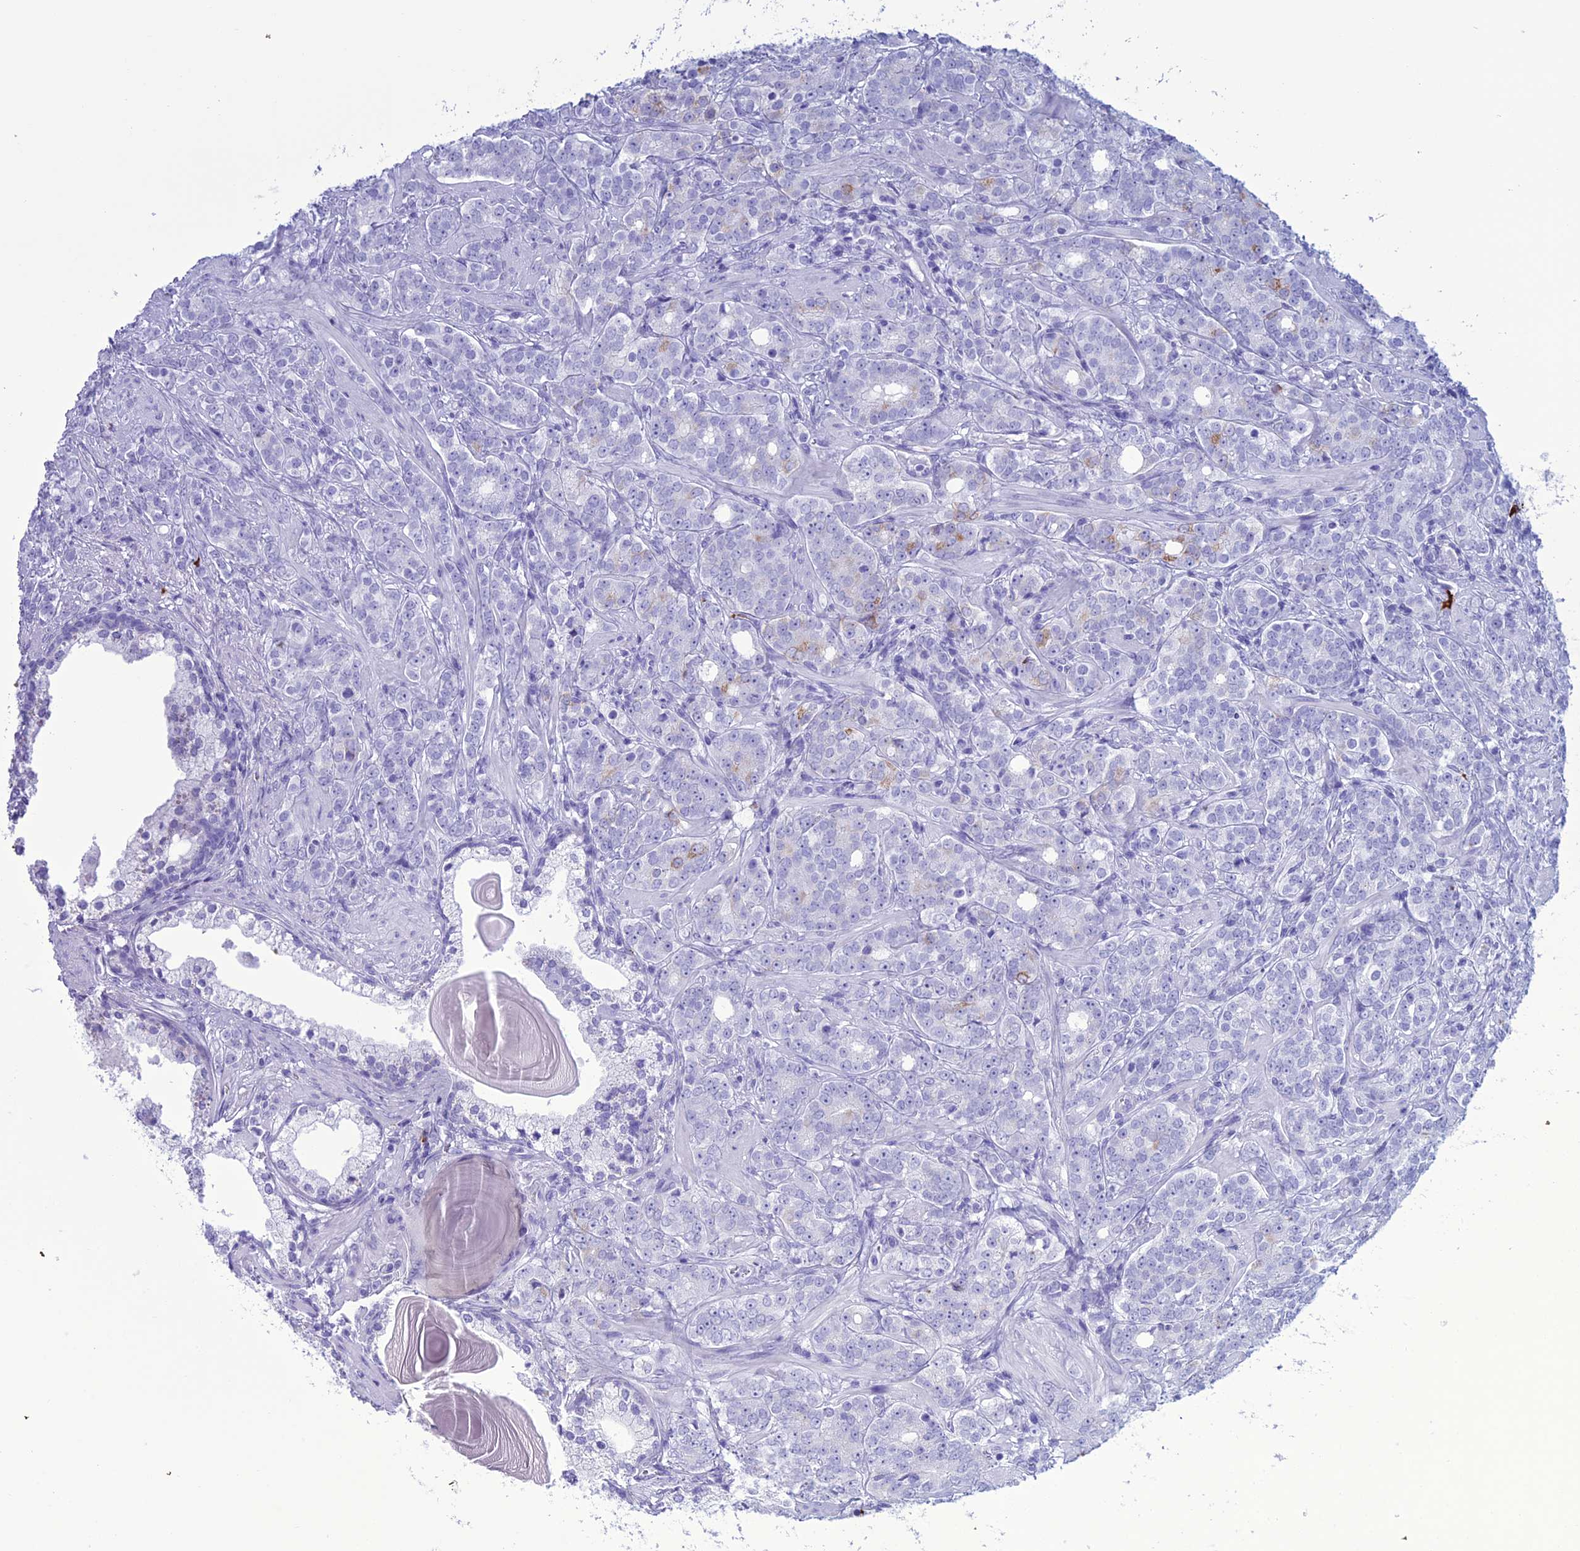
{"staining": {"intensity": "negative", "quantity": "none", "location": "none"}, "tissue": "prostate cancer", "cell_type": "Tumor cells", "image_type": "cancer", "snomed": [{"axis": "morphology", "description": "Adenocarcinoma, High grade"}, {"axis": "topography", "description": "Prostate"}], "caption": "DAB (3,3'-diaminobenzidine) immunohistochemical staining of prostate adenocarcinoma (high-grade) demonstrates no significant expression in tumor cells.", "gene": "MZB1", "patient": {"sex": "male", "age": 64}}